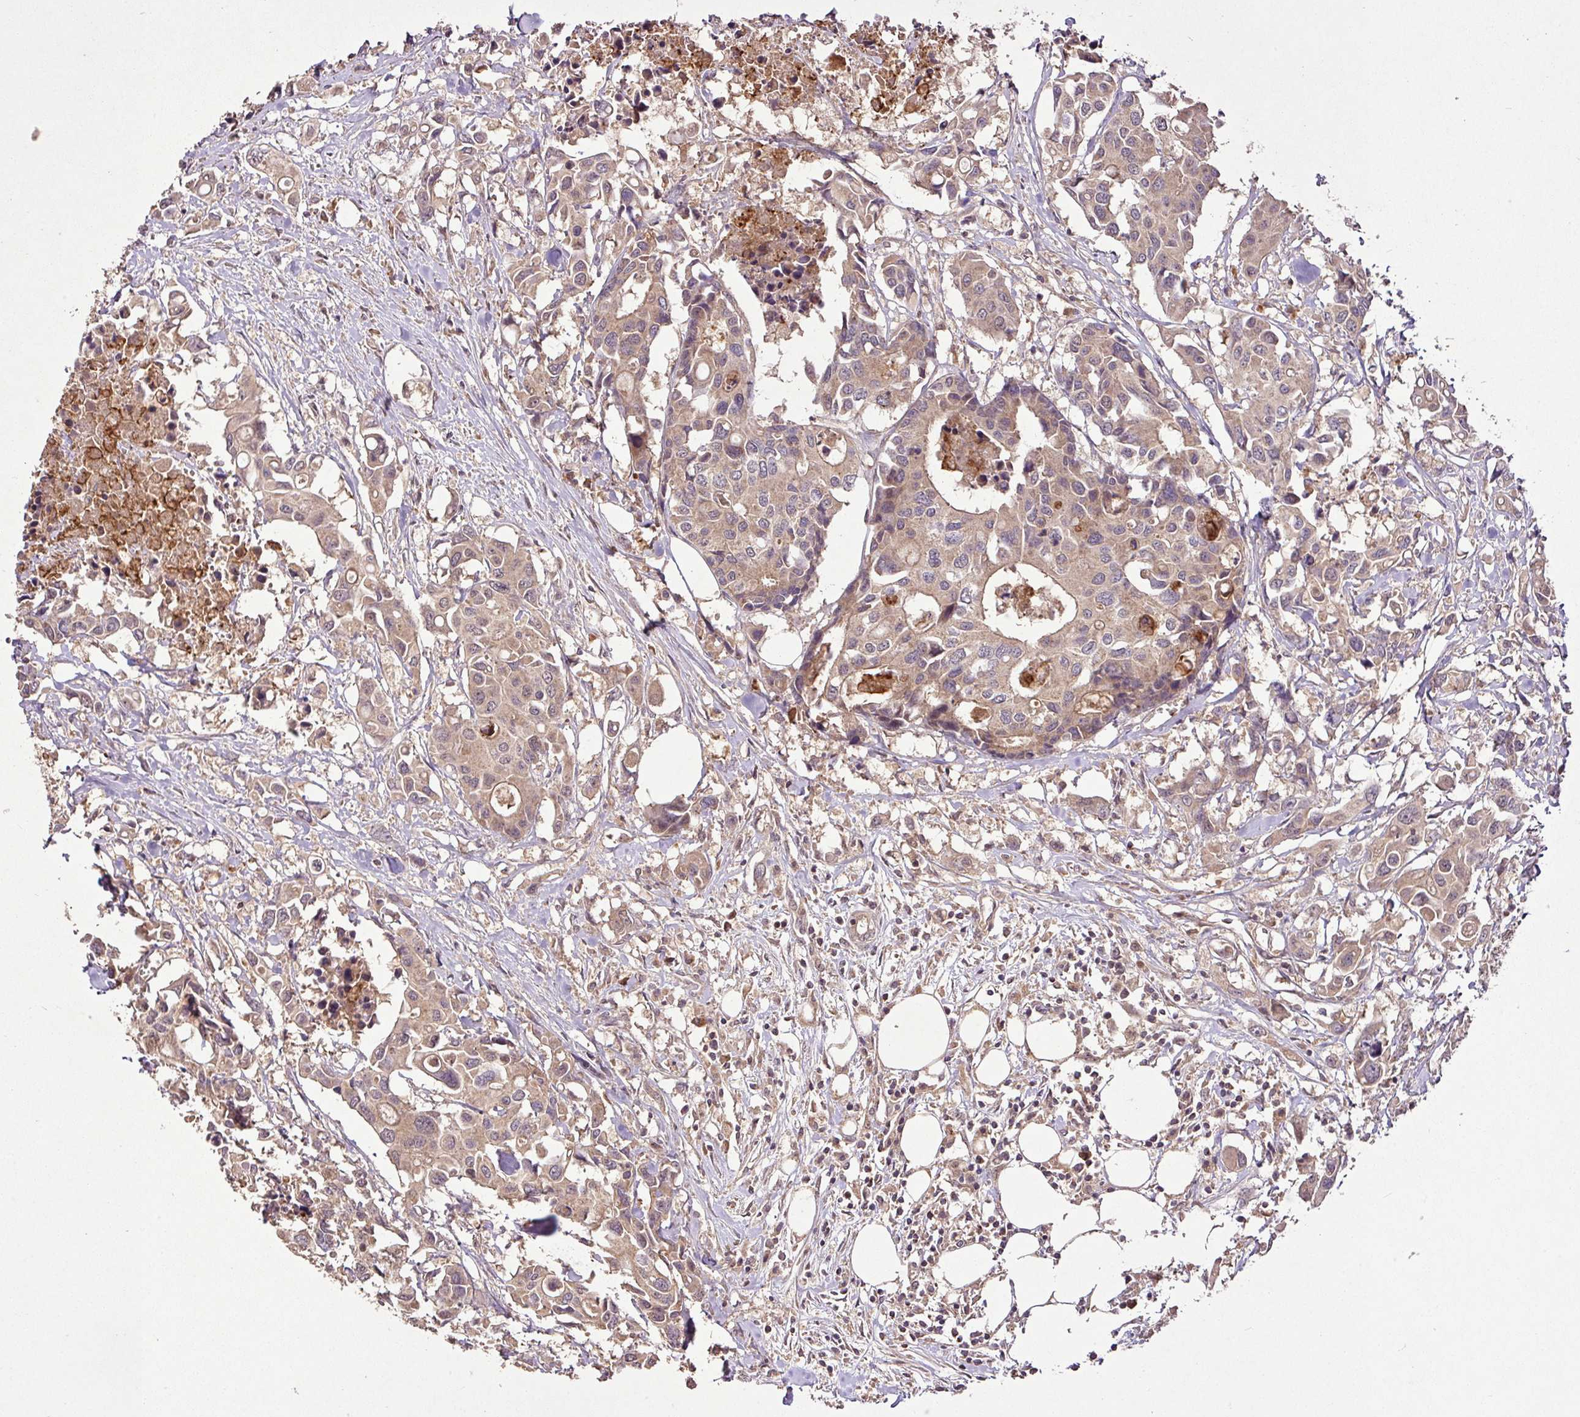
{"staining": {"intensity": "weak", "quantity": ">75%", "location": "cytoplasmic/membranous"}, "tissue": "colorectal cancer", "cell_type": "Tumor cells", "image_type": "cancer", "snomed": [{"axis": "morphology", "description": "Adenocarcinoma, NOS"}, {"axis": "topography", "description": "Colon"}], "caption": "Immunohistochemical staining of colorectal adenocarcinoma displays weak cytoplasmic/membranous protein positivity in approximately >75% of tumor cells.", "gene": "FAIM", "patient": {"sex": "male", "age": 77}}